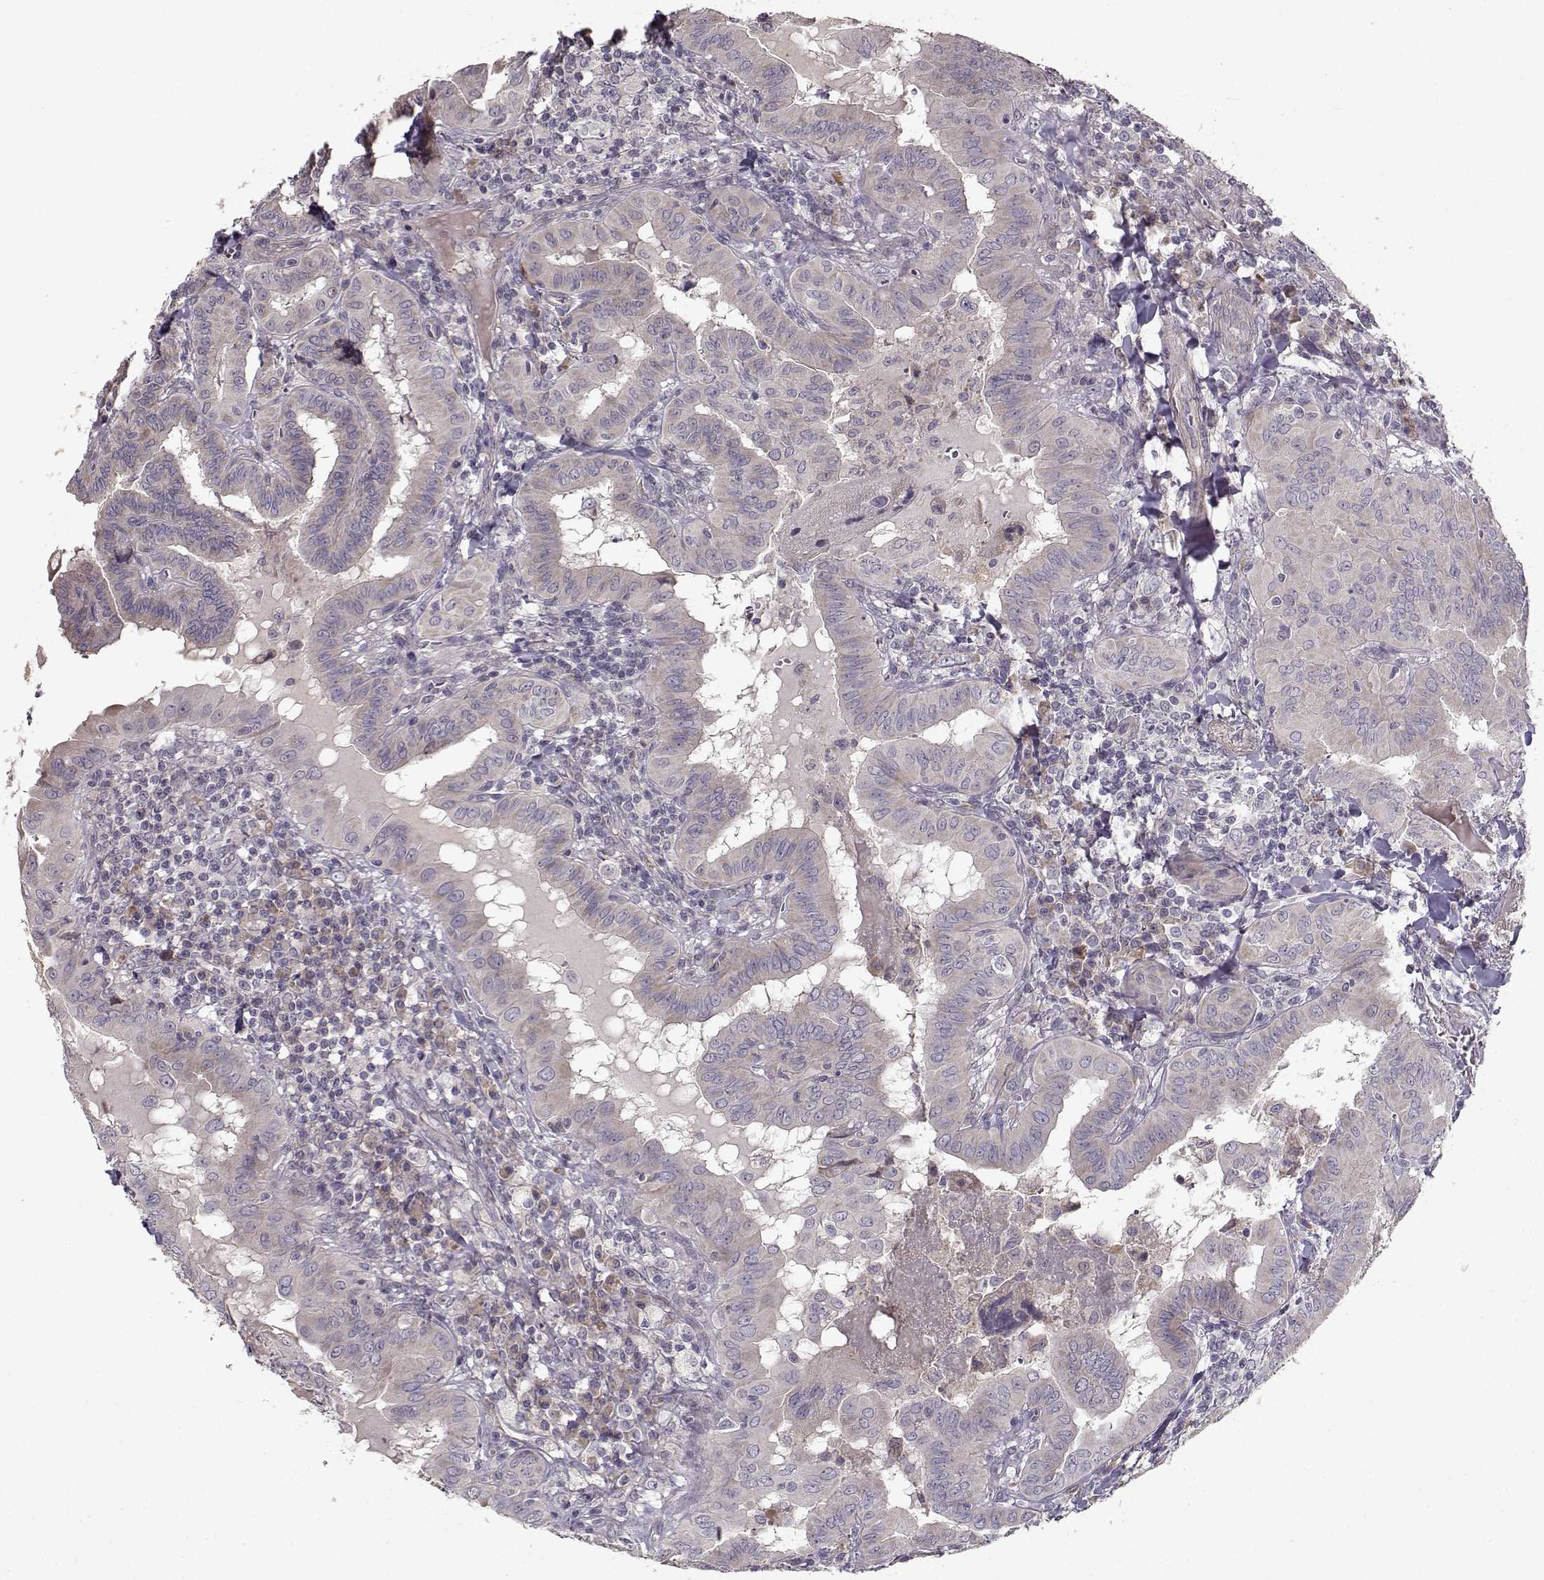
{"staining": {"intensity": "weak", "quantity": "<25%", "location": "cytoplasmic/membranous"}, "tissue": "thyroid cancer", "cell_type": "Tumor cells", "image_type": "cancer", "snomed": [{"axis": "morphology", "description": "Papillary adenocarcinoma, NOS"}, {"axis": "topography", "description": "Thyroid gland"}], "caption": "Tumor cells show no significant protein positivity in papillary adenocarcinoma (thyroid). Nuclei are stained in blue.", "gene": "ENTPD8", "patient": {"sex": "female", "age": 37}}